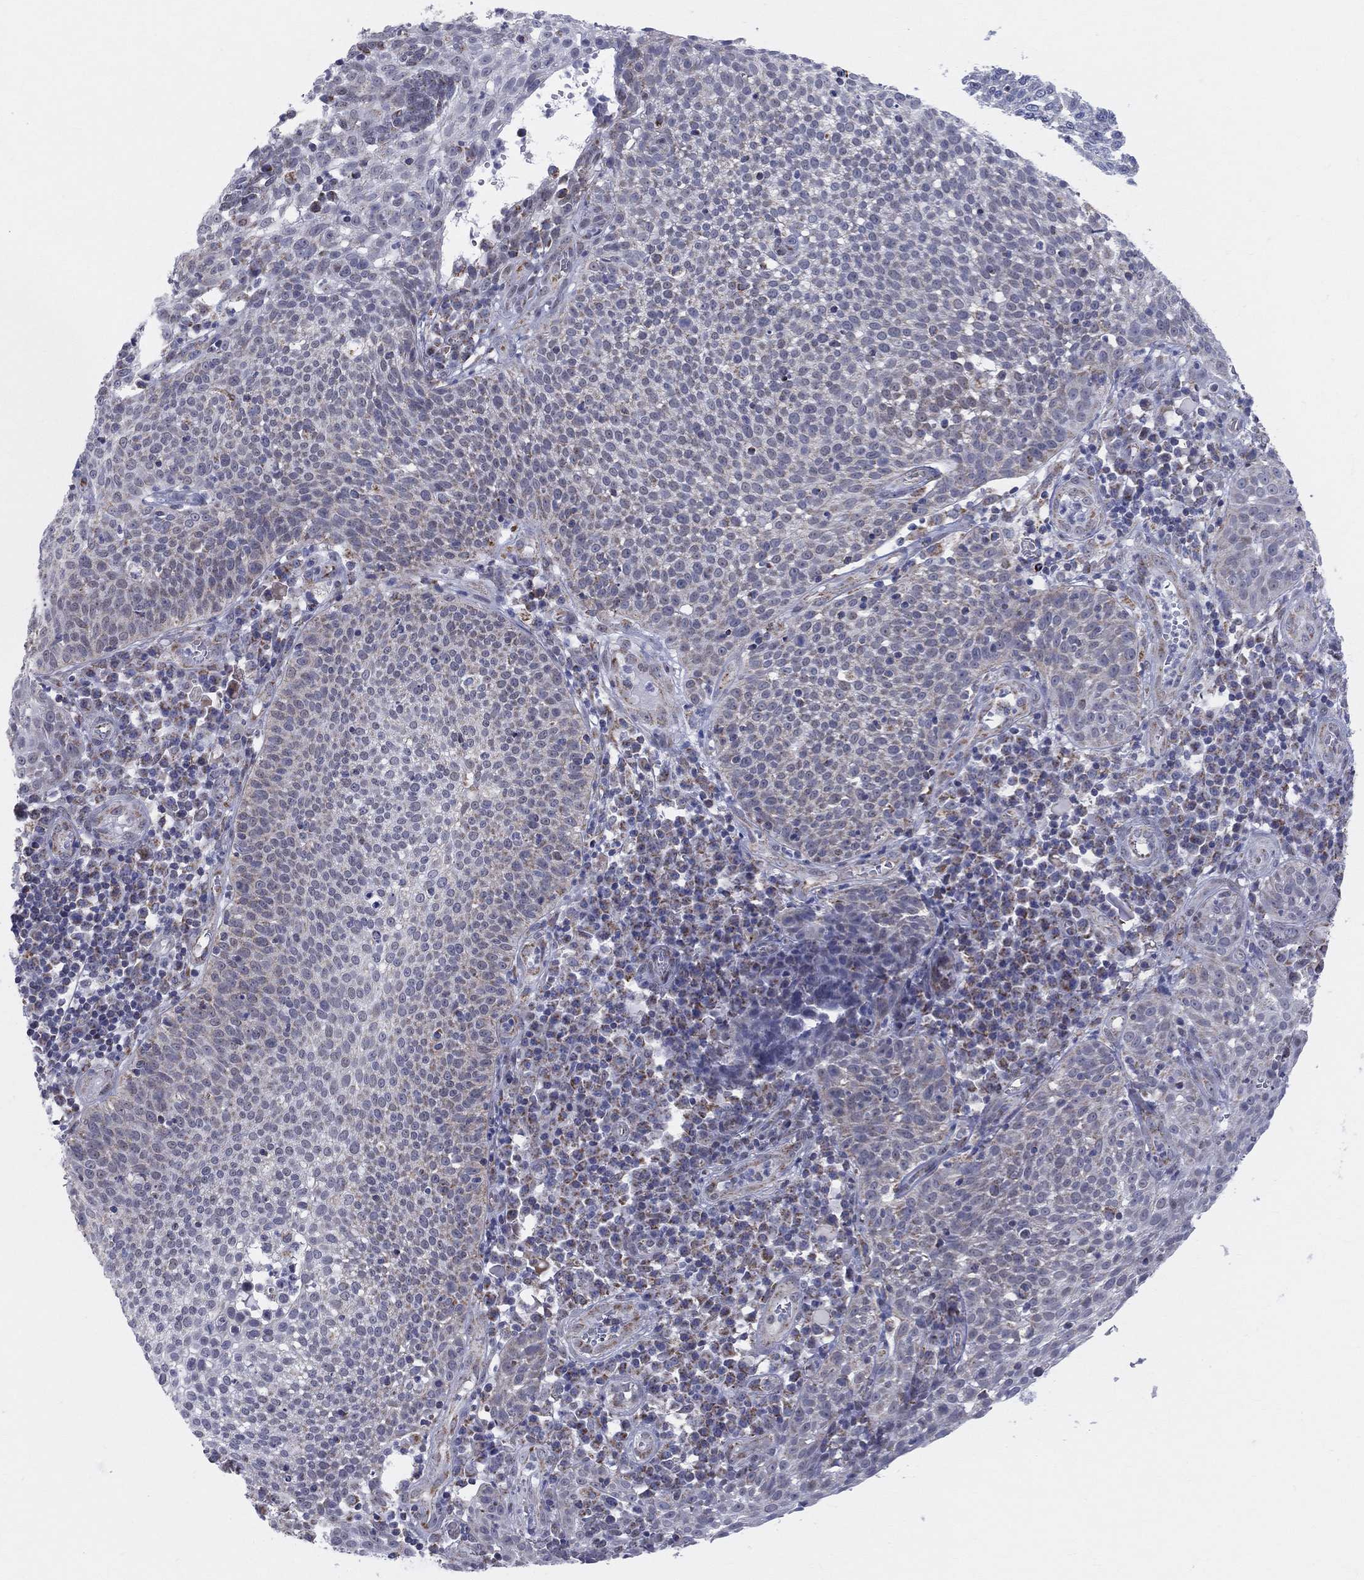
{"staining": {"intensity": "negative", "quantity": "none", "location": "none"}, "tissue": "cervical cancer", "cell_type": "Tumor cells", "image_type": "cancer", "snomed": [{"axis": "morphology", "description": "Squamous cell carcinoma, NOS"}, {"axis": "topography", "description": "Cervix"}], "caption": "Immunohistochemical staining of human cervical cancer (squamous cell carcinoma) reveals no significant positivity in tumor cells. (Stains: DAB immunohistochemistry with hematoxylin counter stain, Microscopy: brightfield microscopy at high magnification).", "gene": "KISS1R", "patient": {"sex": "female", "age": 34}}